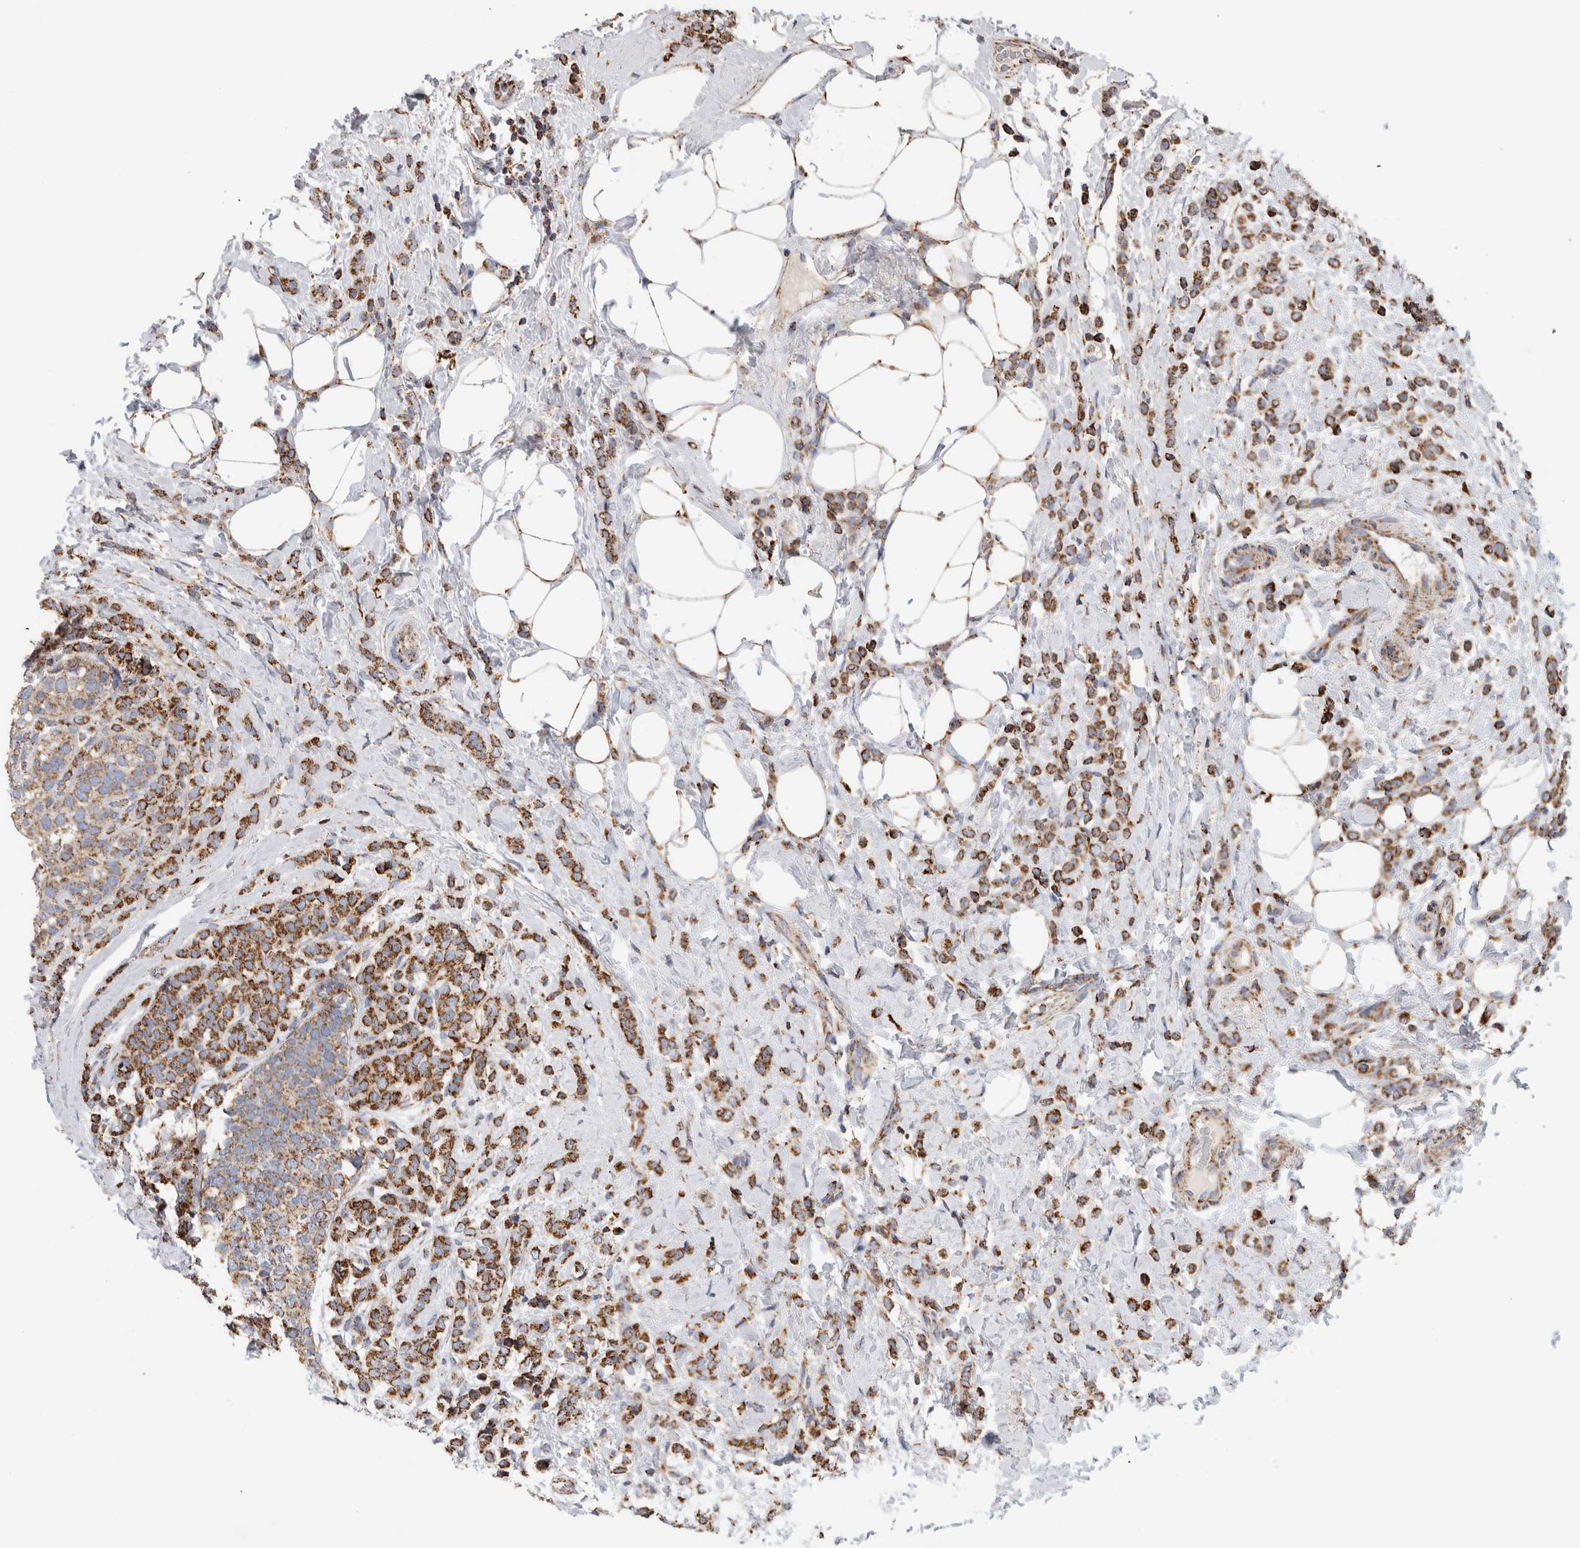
{"staining": {"intensity": "strong", "quantity": ">75%", "location": "cytoplasmic/membranous"}, "tissue": "breast cancer", "cell_type": "Tumor cells", "image_type": "cancer", "snomed": [{"axis": "morphology", "description": "Lobular carcinoma"}, {"axis": "topography", "description": "Breast"}], "caption": "Breast cancer tissue shows strong cytoplasmic/membranous staining in about >75% of tumor cells", "gene": "IARS2", "patient": {"sex": "female", "age": 50}}